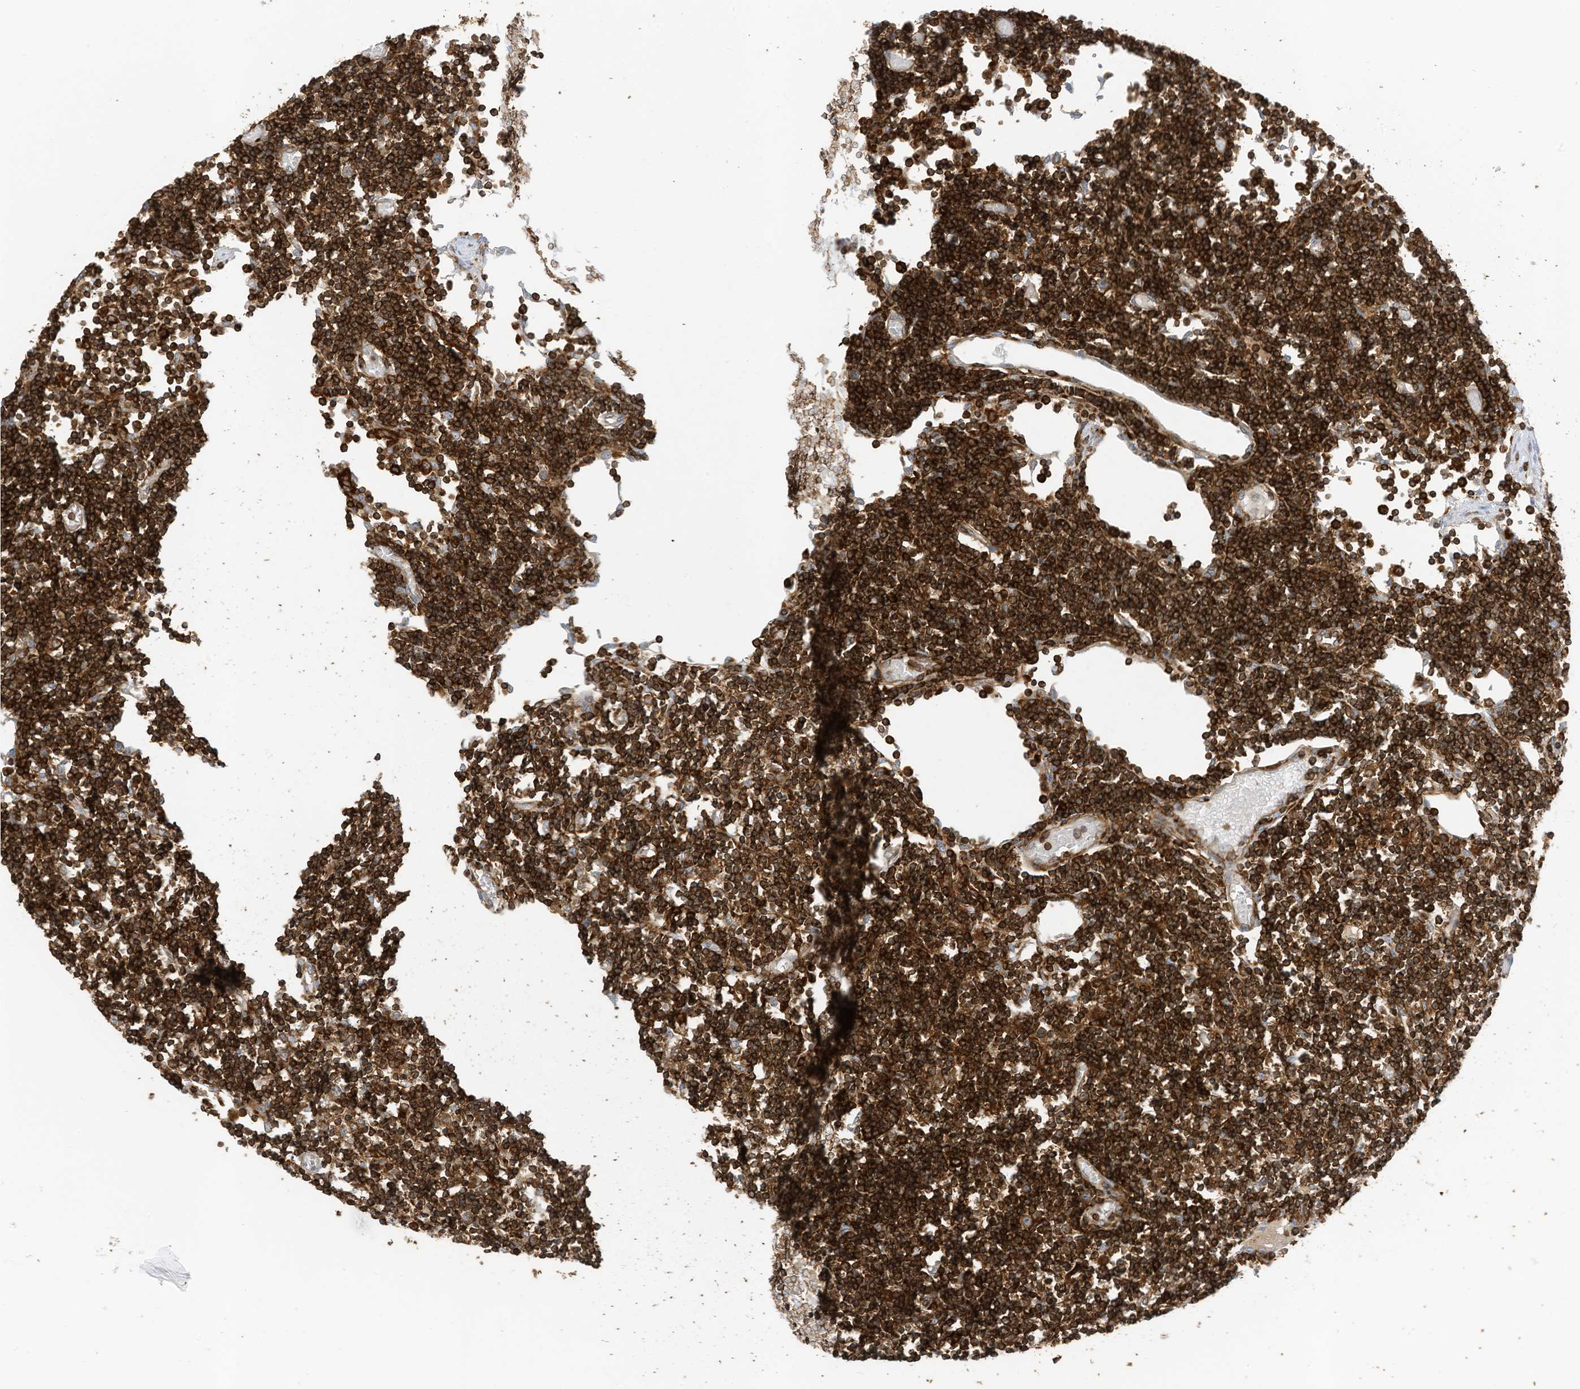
{"staining": {"intensity": "strong", "quantity": ">75%", "location": "cytoplasmic/membranous"}, "tissue": "lymph node", "cell_type": "Germinal center cells", "image_type": "normal", "snomed": [{"axis": "morphology", "description": "Normal tissue, NOS"}, {"axis": "topography", "description": "Lymph node"}], "caption": "A histopathology image of human lymph node stained for a protein exhibits strong cytoplasmic/membranous brown staining in germinal center cells.", "gene": "ARHGAP25", "patient": {"sex": "female", "age": 11}}